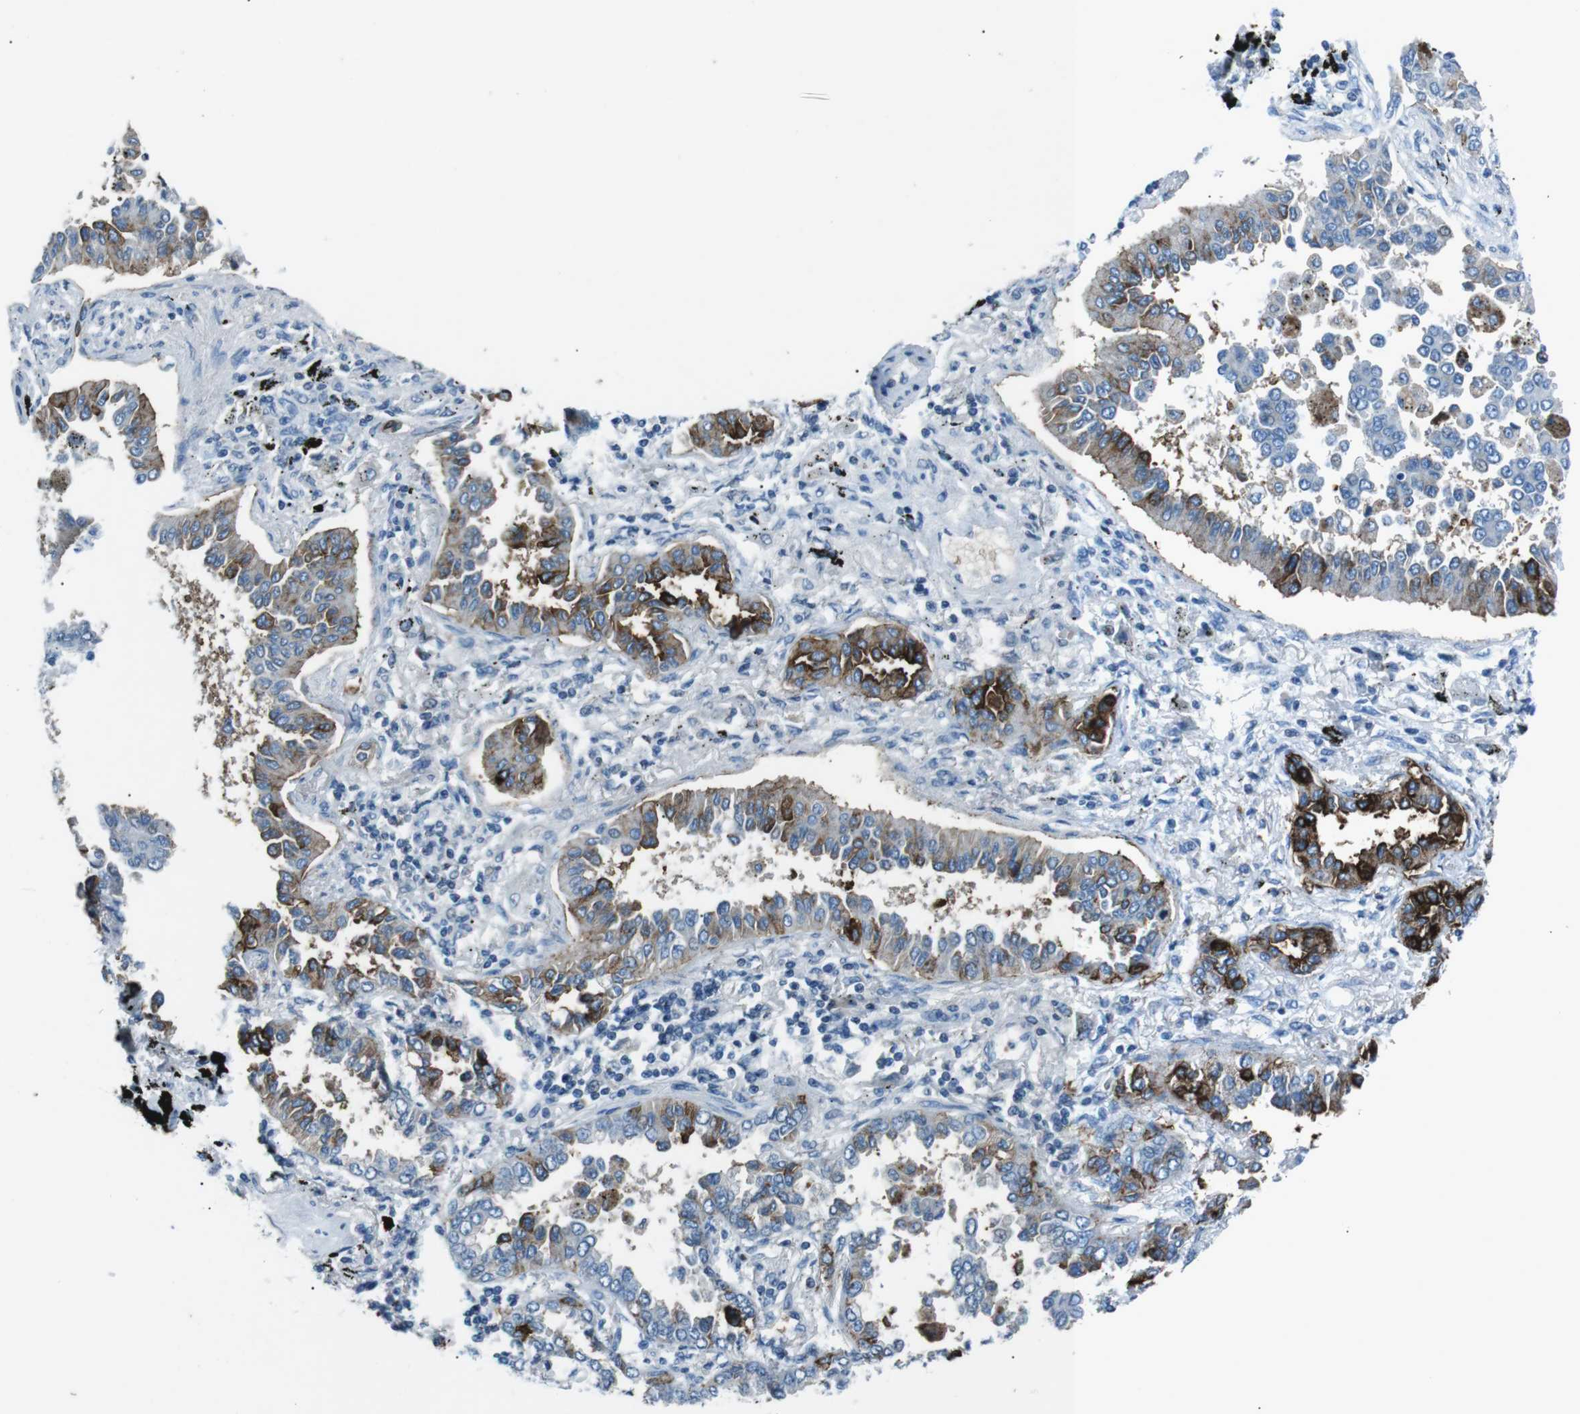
{"staining": {"intensity": "strong", "quantity": "<25%", "location": "cytoplasmic/membranous"}, "tissue": "lung cancer", "cell_type": "Tumor cells", "image_type": "cancer", "snomed": [{"axis": "morphology", "description": "Normal tissue, NOS"}, {"axis": "morphology", "description": "Adenocarcinoma, NOS"}, {"axis": "topography", "description": "Lung"}], "caption": "Brown immunohistochemical staining in human adenocarcinoma (lung) demonstrates strong cytoplasmic/membranous staining in about <25% of tumor cells.", "gene": "ST6GAL1", "patient": {"sex": "male", "age": 59}}